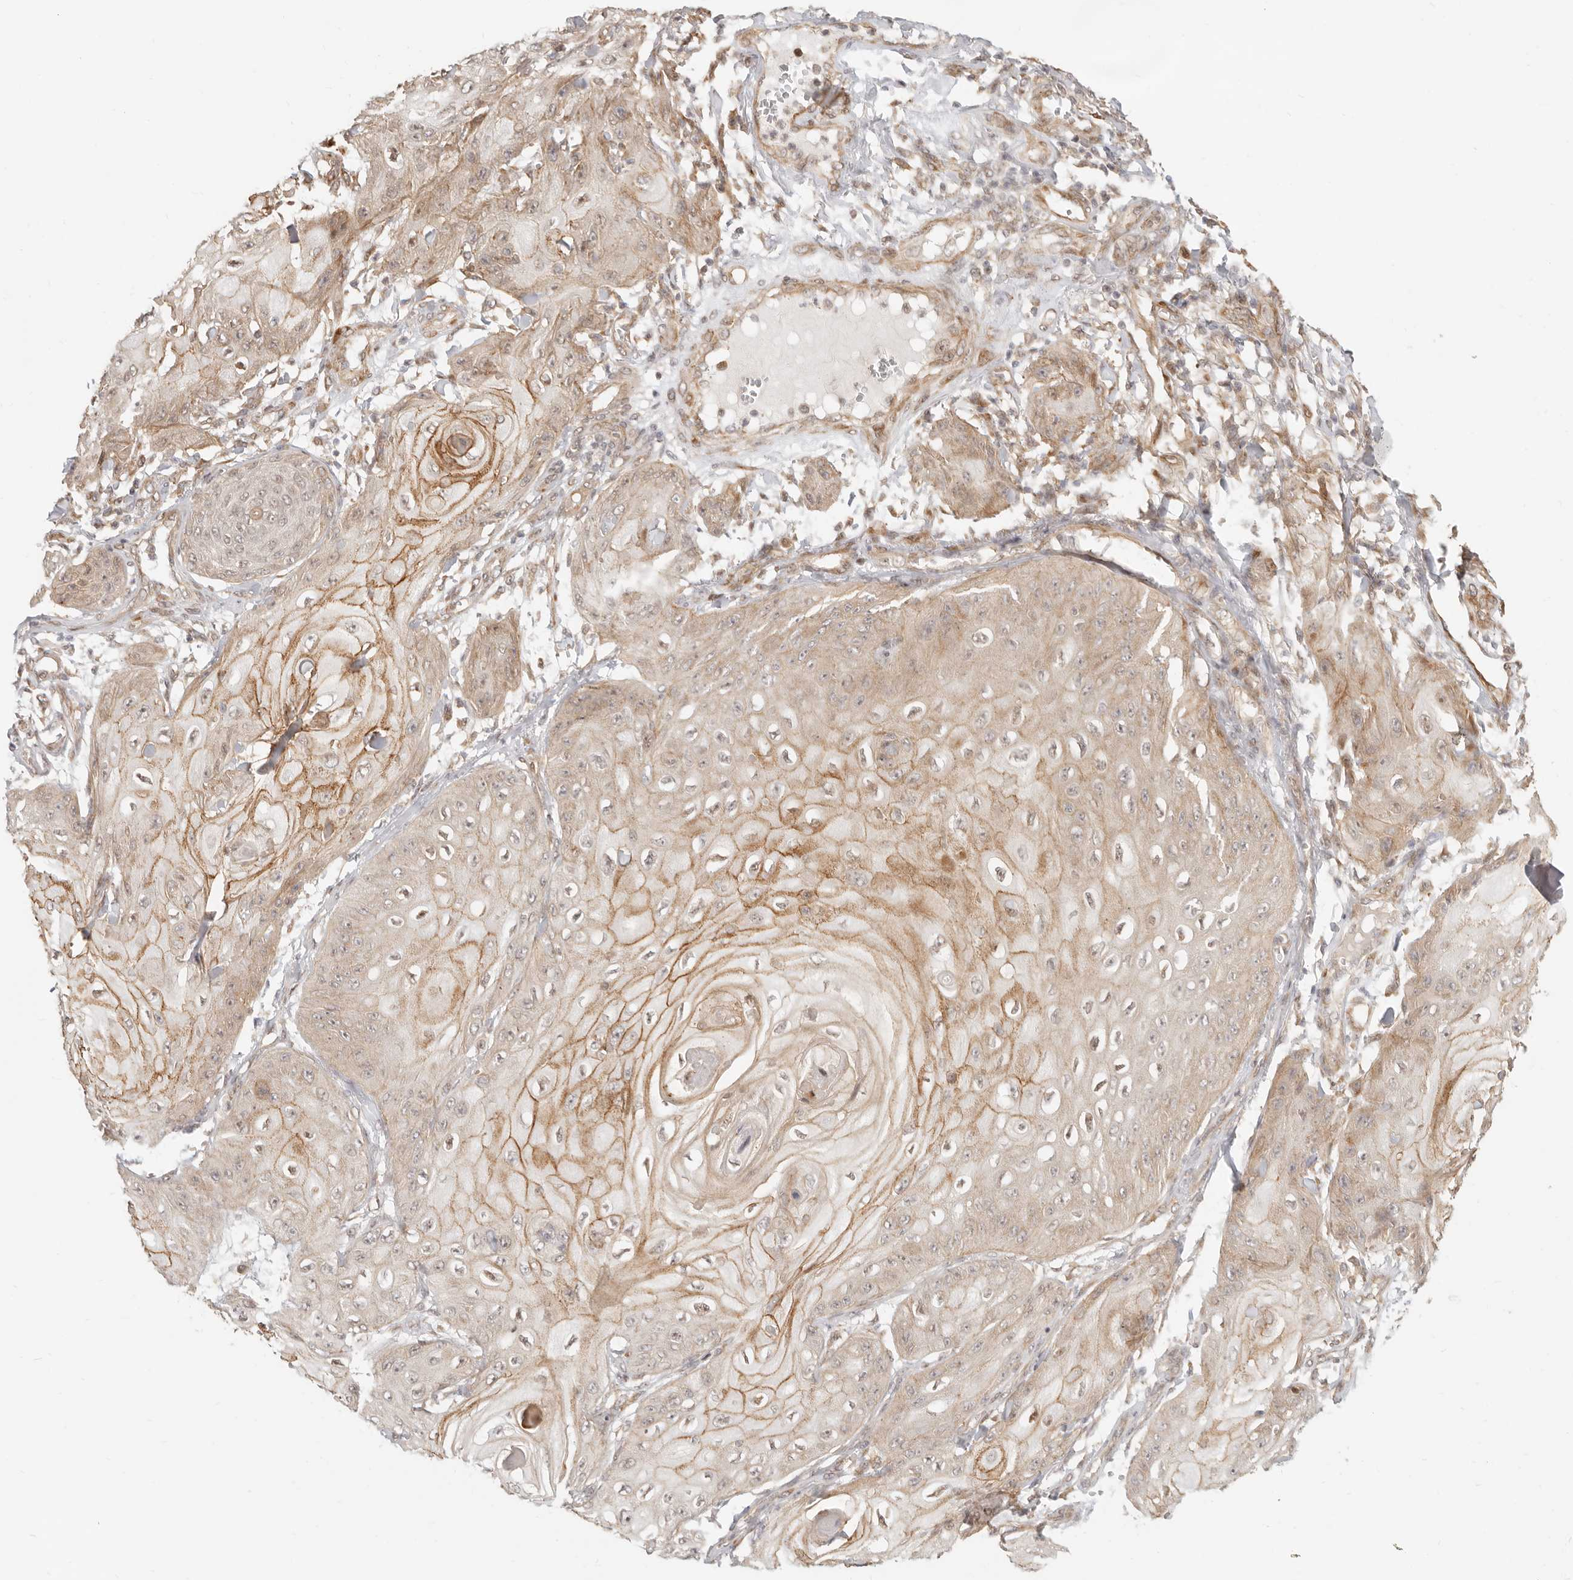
{"staining": {"intensity": "moderate", "quantity": "25%-75%", "location": "cytoplasmic/membranous"}, "tissue": "skin cancer", "cell_type": "Tumor cells", "image_type": "cancer", "snomed": [{"axis": "morphology", "description": "Squamous cell carcinoma, NOS"}, {"axis": "topography", "description": "Skin"}], "caption": "Tumor cells display medium levels of moderate cytoplasmic/membranous staining in about 25%-75% of cells in squamous cell carcinoma (skin). Nuclei are stained in blue.", "gene": "TUFT1", "patient": {"sex": "male", "age": 74}}